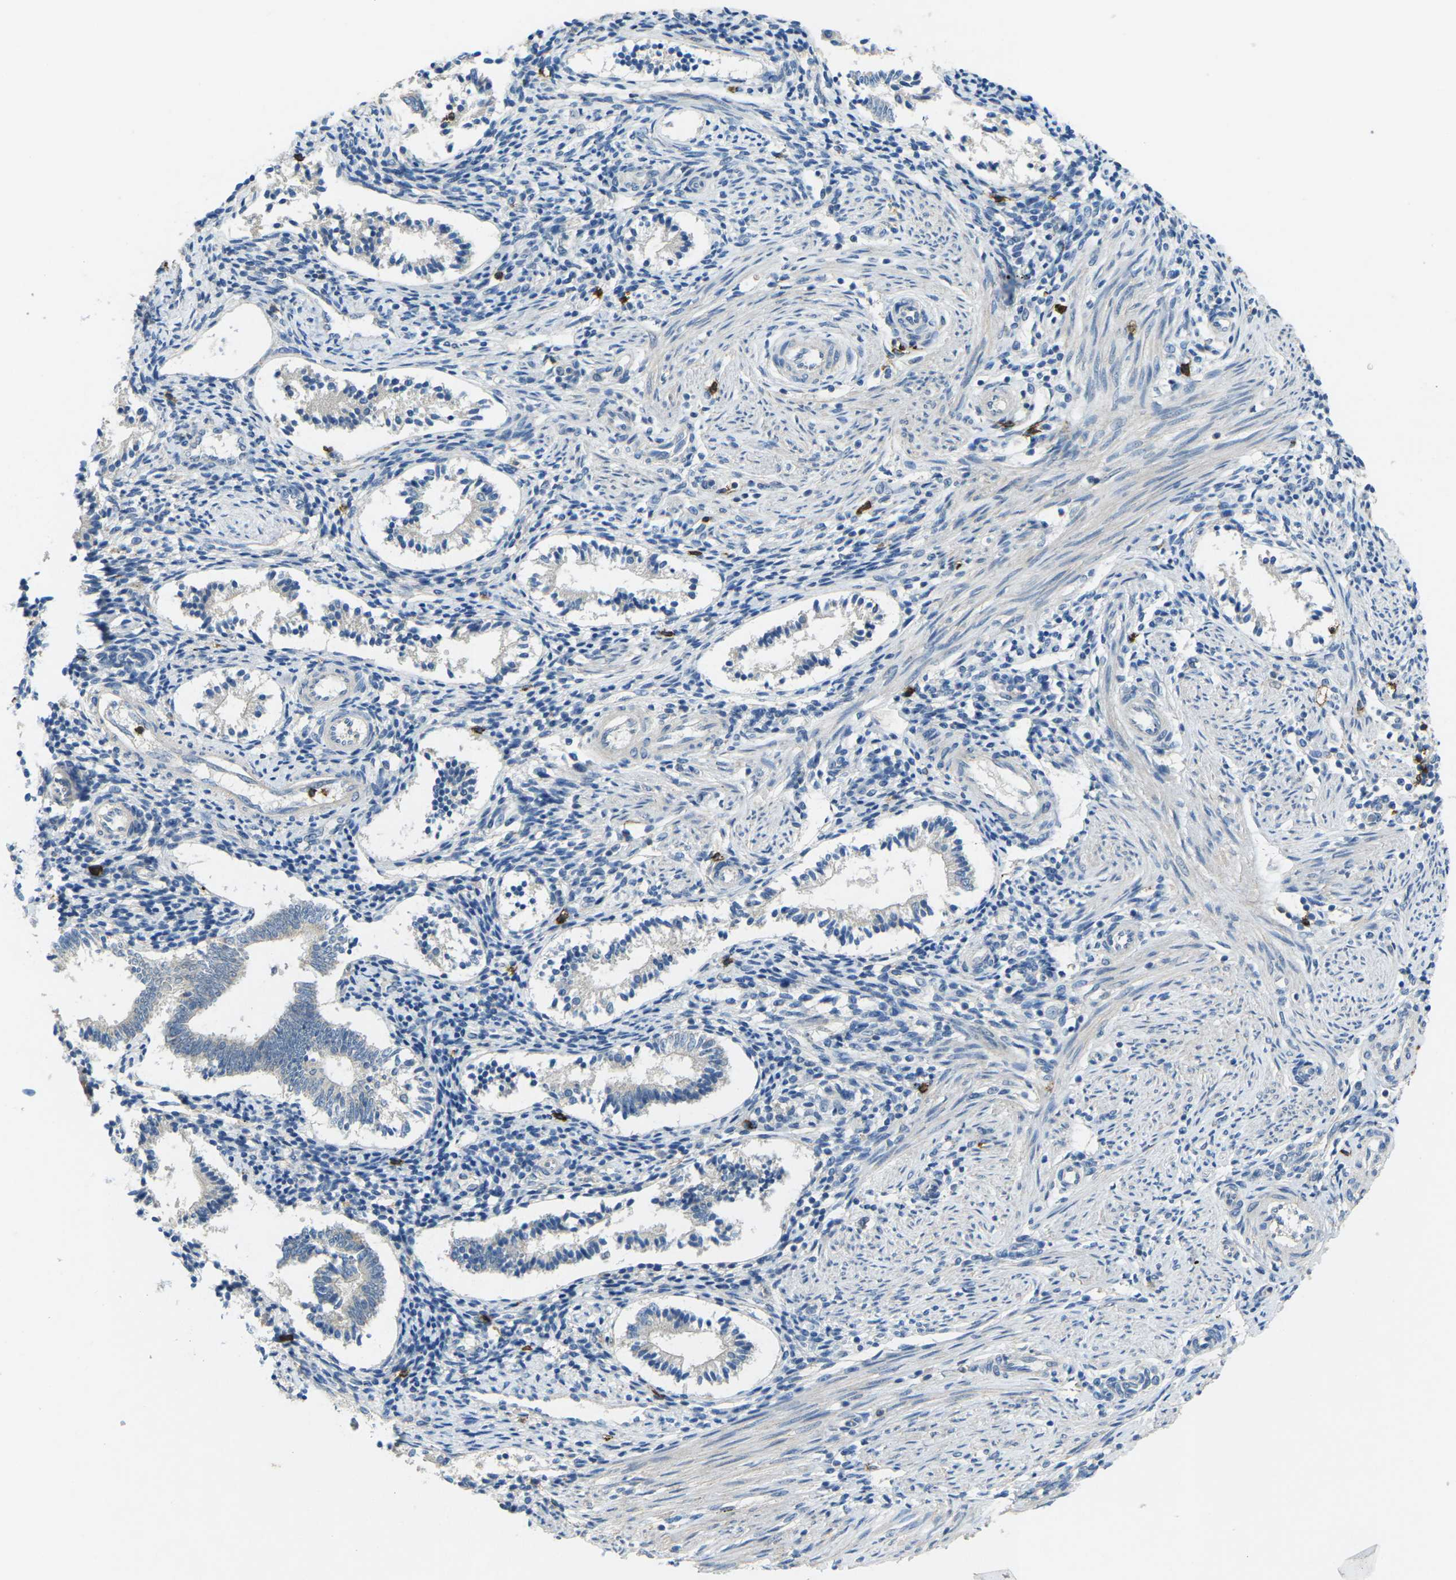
{"staining": {"intensity": "negative", "quantity": "none", "location": "none"}, "tissue": "endometrium", "cell_type": "Cells in endometrial stroma", "image_type": "normal", "snomed": [{"axis": "morphology", "description": "Normal tissue, NOS"}, {"axis": "topography", "description": "Endometrium"}], "caption": "Benign endometrium was stained to show a protein in brown. There is no significant positivity in cells in endometrial stroma. (Stains: DAB (3,3'-diaminobenzidine) IHC with hematoxylin counter stain, Microscopy: brightfield microscopy at high magnification).", "gene": "CD19", "patient": {"sex": "female", "age": 42}}